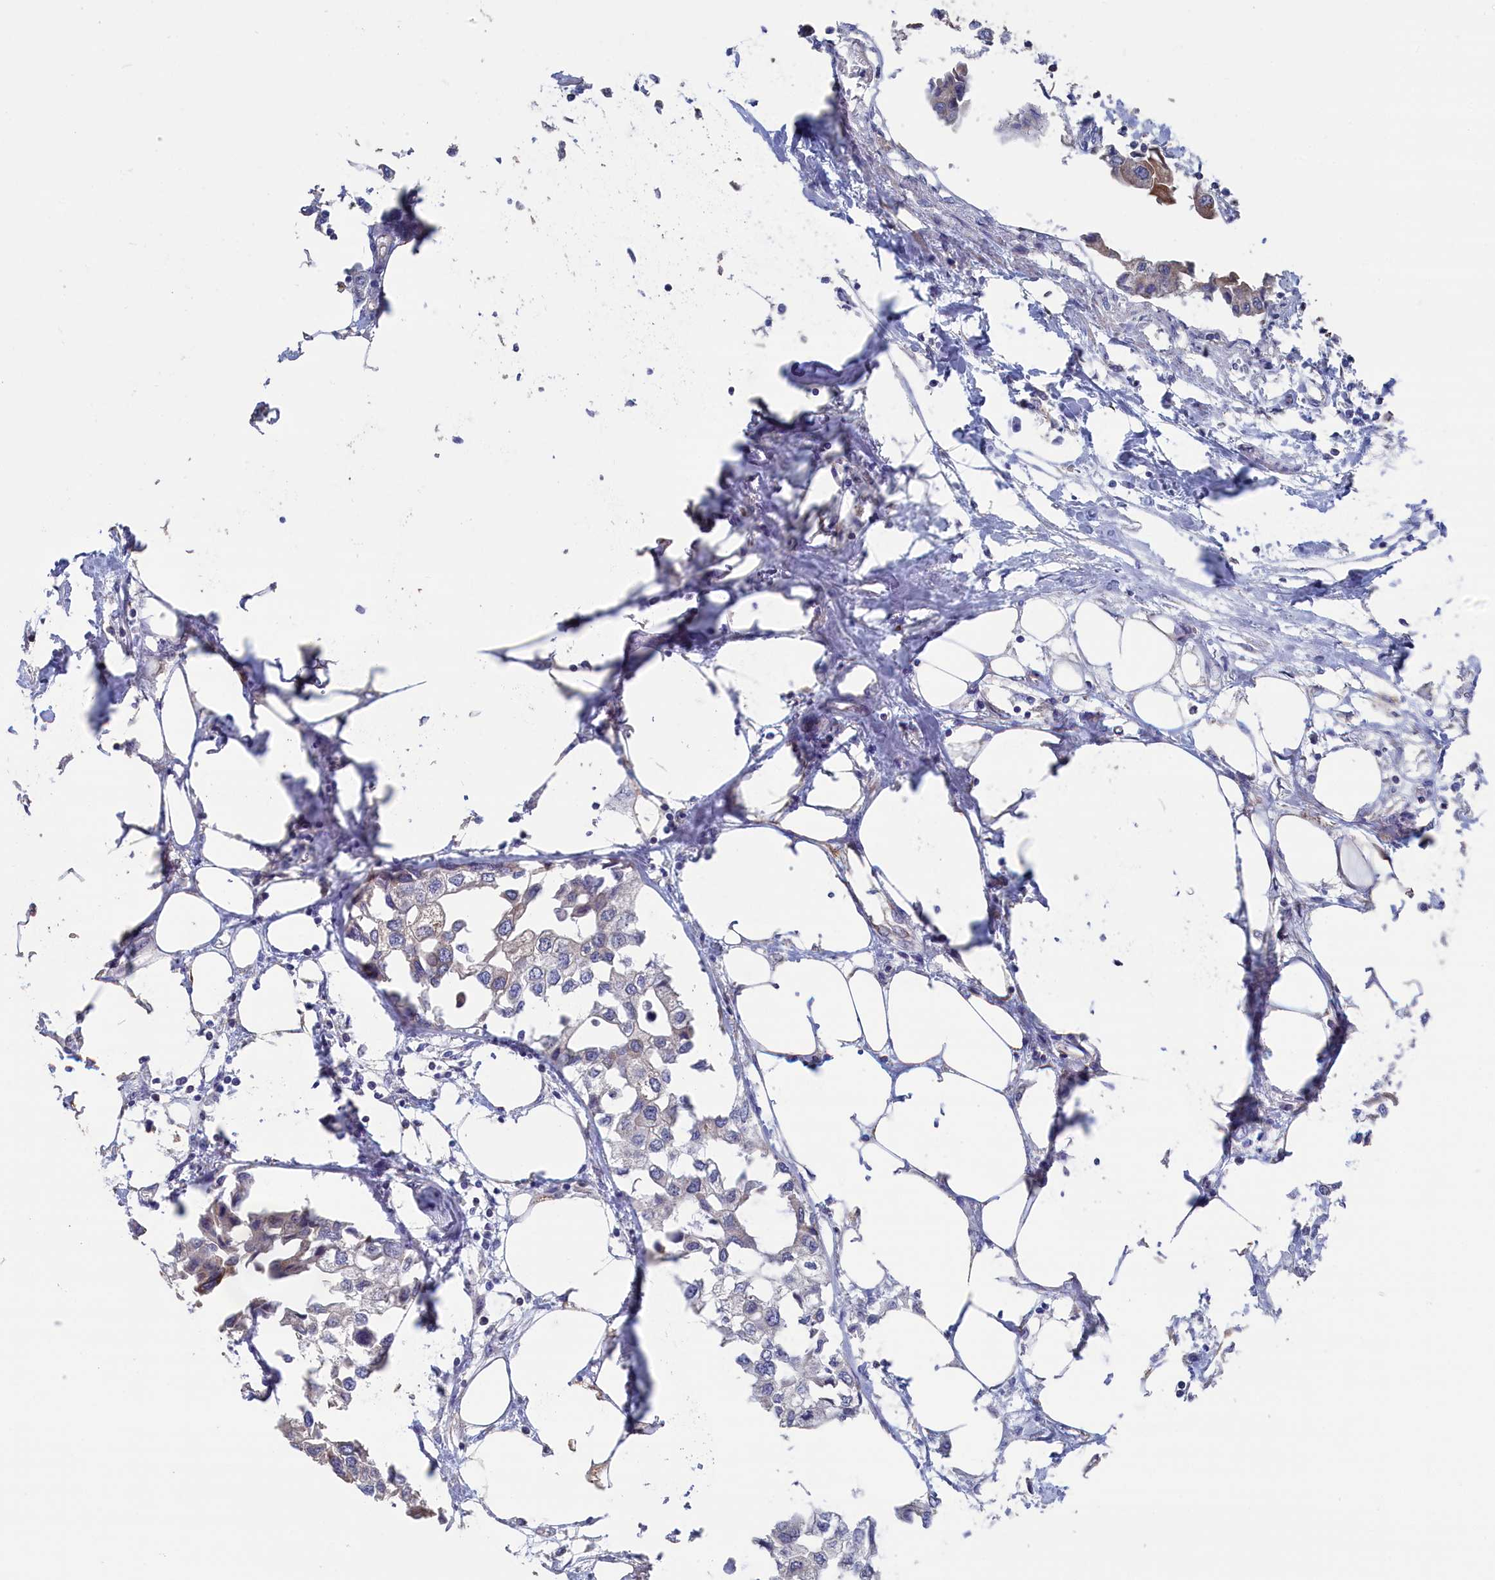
{"staining": {"intensity": "negative", "quantity": "none", "location": "none"}, "tissue": "urothelial cancer", "cell_type": "Tumor cells", "image_type": "cancer", "snomed": [{"axis": "morphology", "description": "Urothelial carcinoma, High grade"}, {"axis": "topography", "description": "Urinary bladder"}], "caption": "Protein analysis of urothelial carcinoma (high-grade) demonstrates no significant expression in tumor cells.", "gene": "SEMG2", "patient": {"sex": "male", "age": 64}}